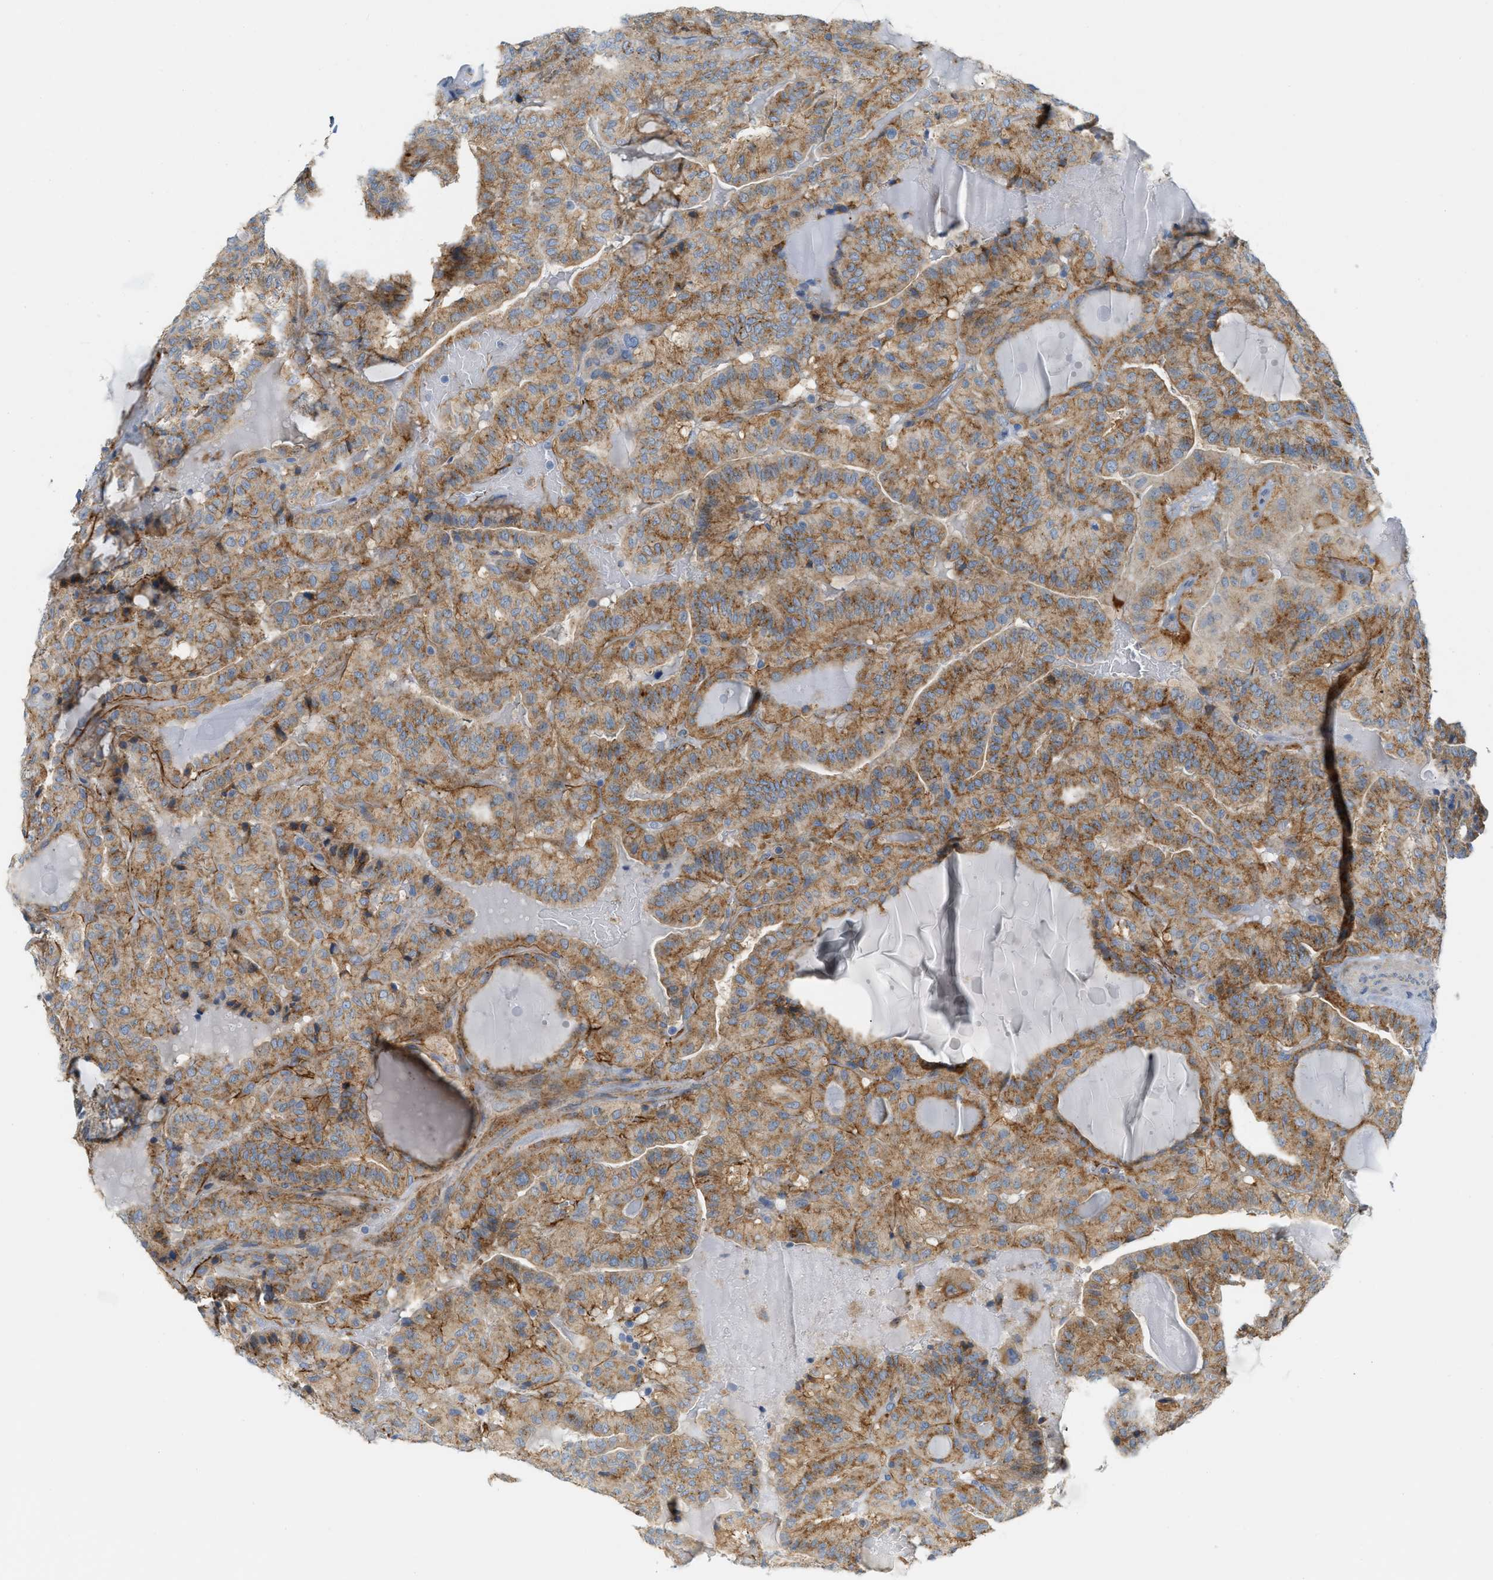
{"staining": {"intensity": "moderate", "quantity": ">75%", "location": "cytoplasmic/membranous"}, "tissue": "thyroid cancer", "cell_type": "Tumor cells", "image_type": "cancer", "snomed": [{"axis": "morphology", "description": "Papillary adenocarcinoma, NOS"}, {"axis": "topography", "description": "Thyroid gland"}], "caption": "Protein expression analysis of human thyroid papillary adenocarcinoma reveals moderate cytoplasmic/membranous positivity in approximately >75% of tumor cells.", "gene": "LMBRD1", "patient": {"sex": "male", "age": 77}}